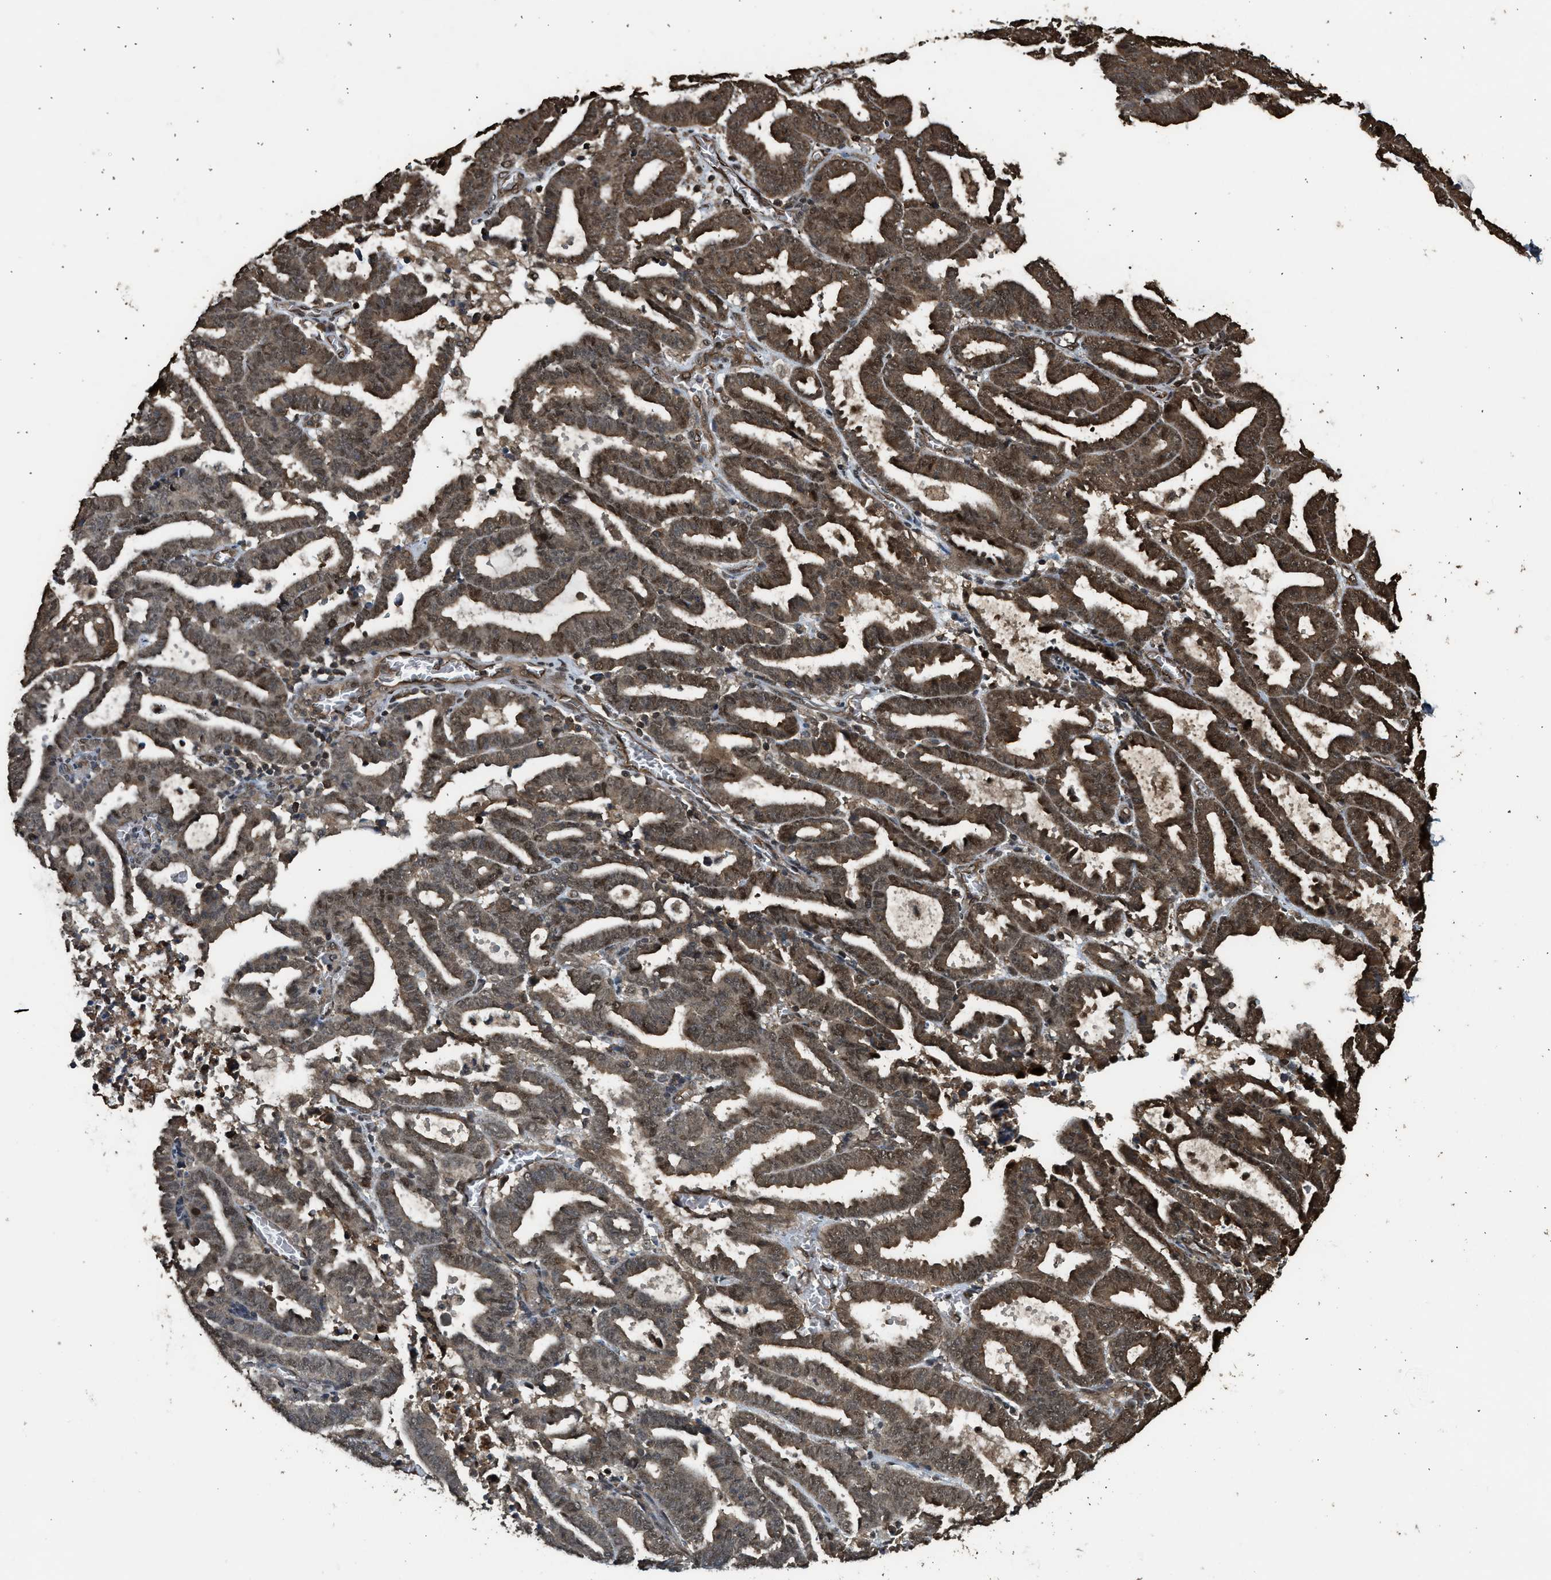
{"staining": {"intensity": "strong", "quantity": ">75%", "location": "cytoplasmic/membranous,nuclear"}, "tissue": "endometrial cancer", "cell_type": "Tumor cells", "image_type": "cancer", "snomed": [{"axis": "morphology", "description": "Adenocarcinoma, NOS"}, {"axis": "topography", "description": "Uterus"}], "caption": "This photomicrograph shows immunohistochemistry (IHC) staining of human endometrial cancer, with high strong cytoplasmic/membranous and nuclear positivity in about >75% of tumor cells.", "gene": "MYBL2", "patient": {"sex": "female", "age": 83}}